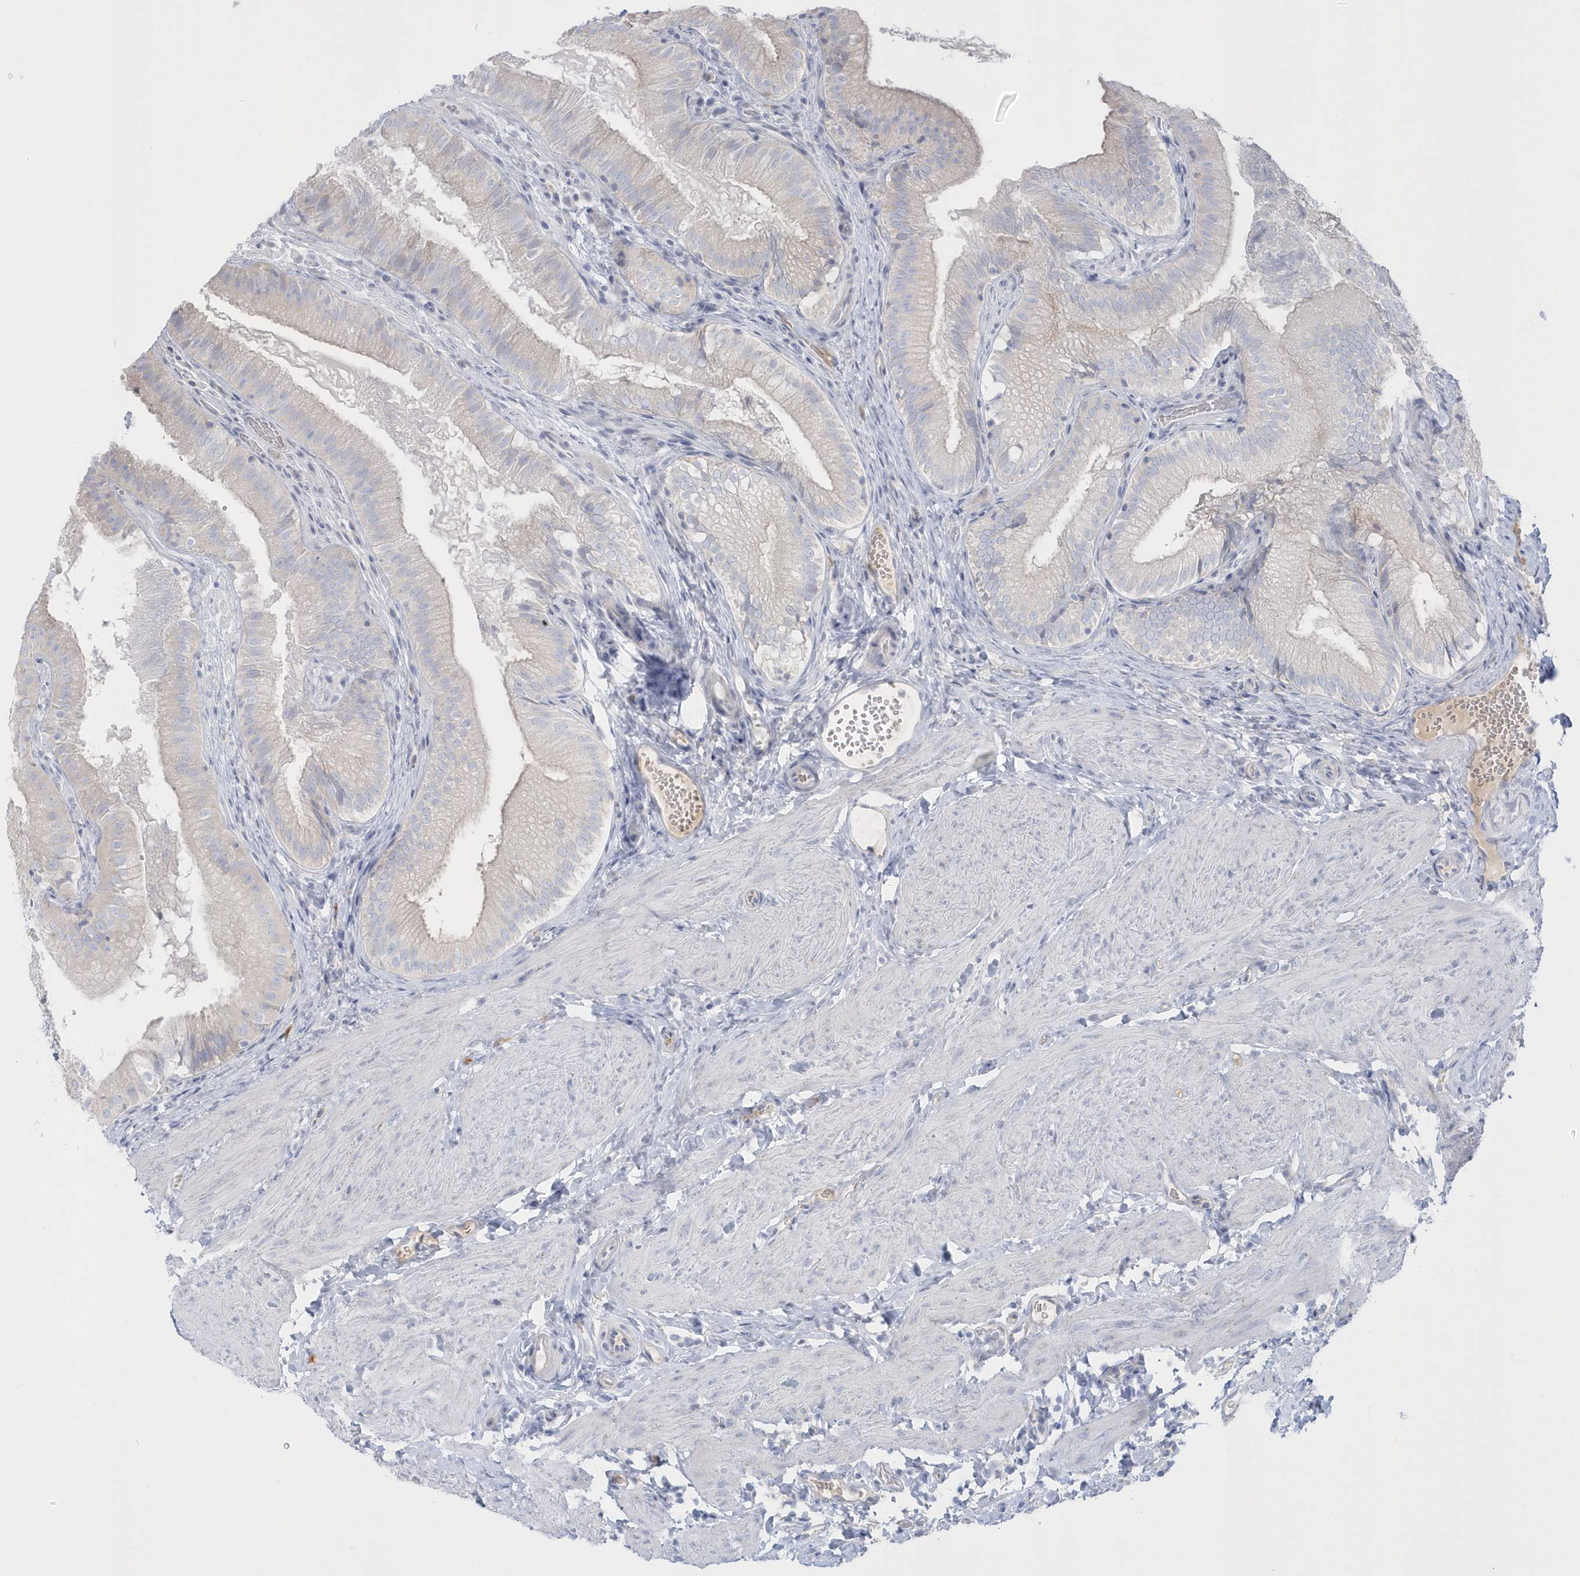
{"staining": {"intensity": "negative", "quantity": "none", "location": "none"}, "tissue": "gallbladder", "cell_type": "Glandular cells", "image_type": "normal", "snomed": [{"axis": "morphology", "description": "Normal tissue, NOS"}, {"axis": "topography", "description": "Gallbladder"}], "caption": "A high-resolution photomicrograph shows immunohistochemistry staining of normal gallbladder, which demonstrates no significant expression in glandular cells. (DAB (3,3'-diaminobenzidine) immunohistochemistry with hematoxylin counter stain).", "gene": "SEMA3D", "patient": {"sex": "female", "age": 30}}